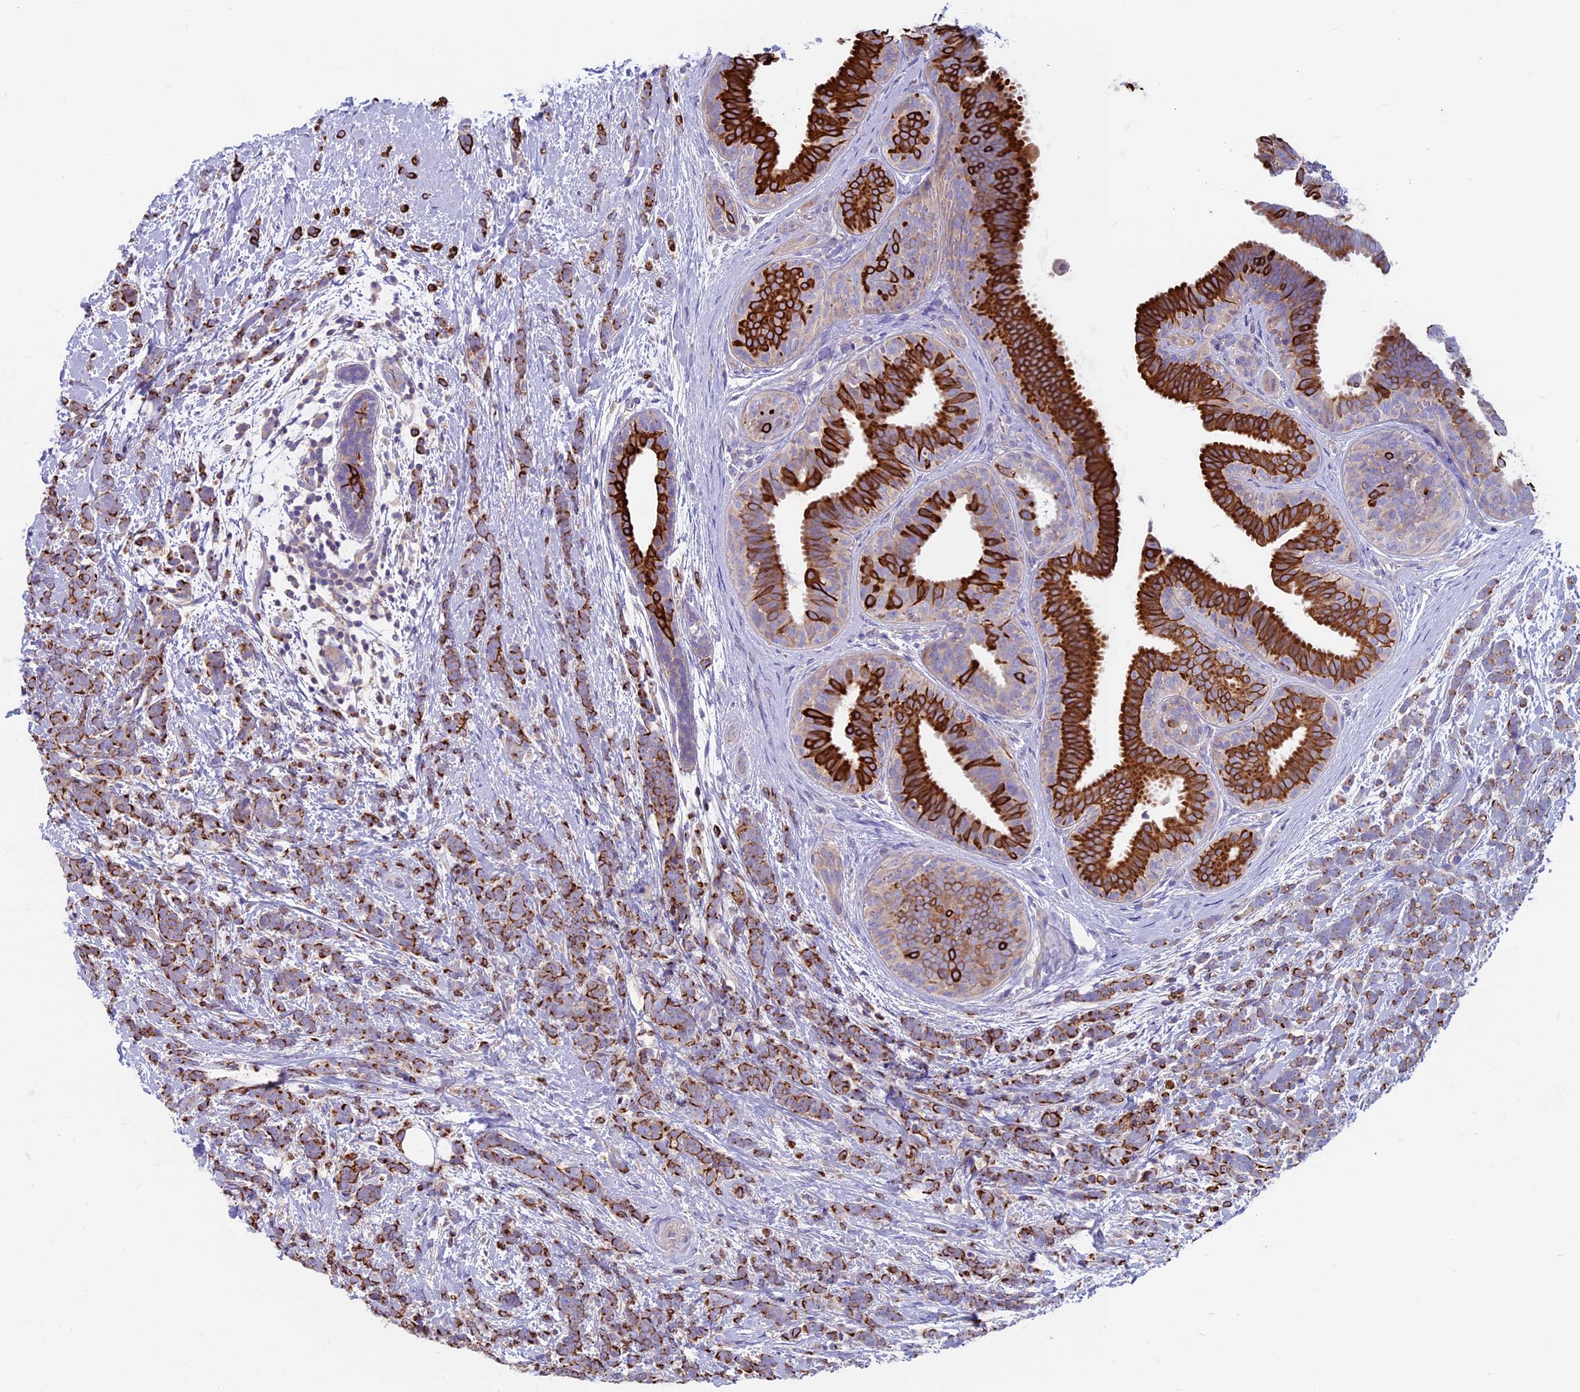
{"staining": {"intensity": "strong", "quantity": ">75%", "location": "cytoplasmic/membranous"}, "tissue": "breast cancer", "cell_type": "Tumor cells", "image_type": "cancer", "snomed": [{"axis": "morphology", "description": "Lobular carcinoma"}, {"axis": "topography", "description": "Breast"}], "caption": "Brown immunohistochemical staining in human breast lobular carcinoma reveals strong cytoplasmic/membranous expression in approximately >75% of tumor cells. Using DAB (brown) and hematoxylin (blue) stains, captured at high magnification using brightfield microscopy.", "gene": "CDAN1", "patient": {"sex": "female", "age": 58}}